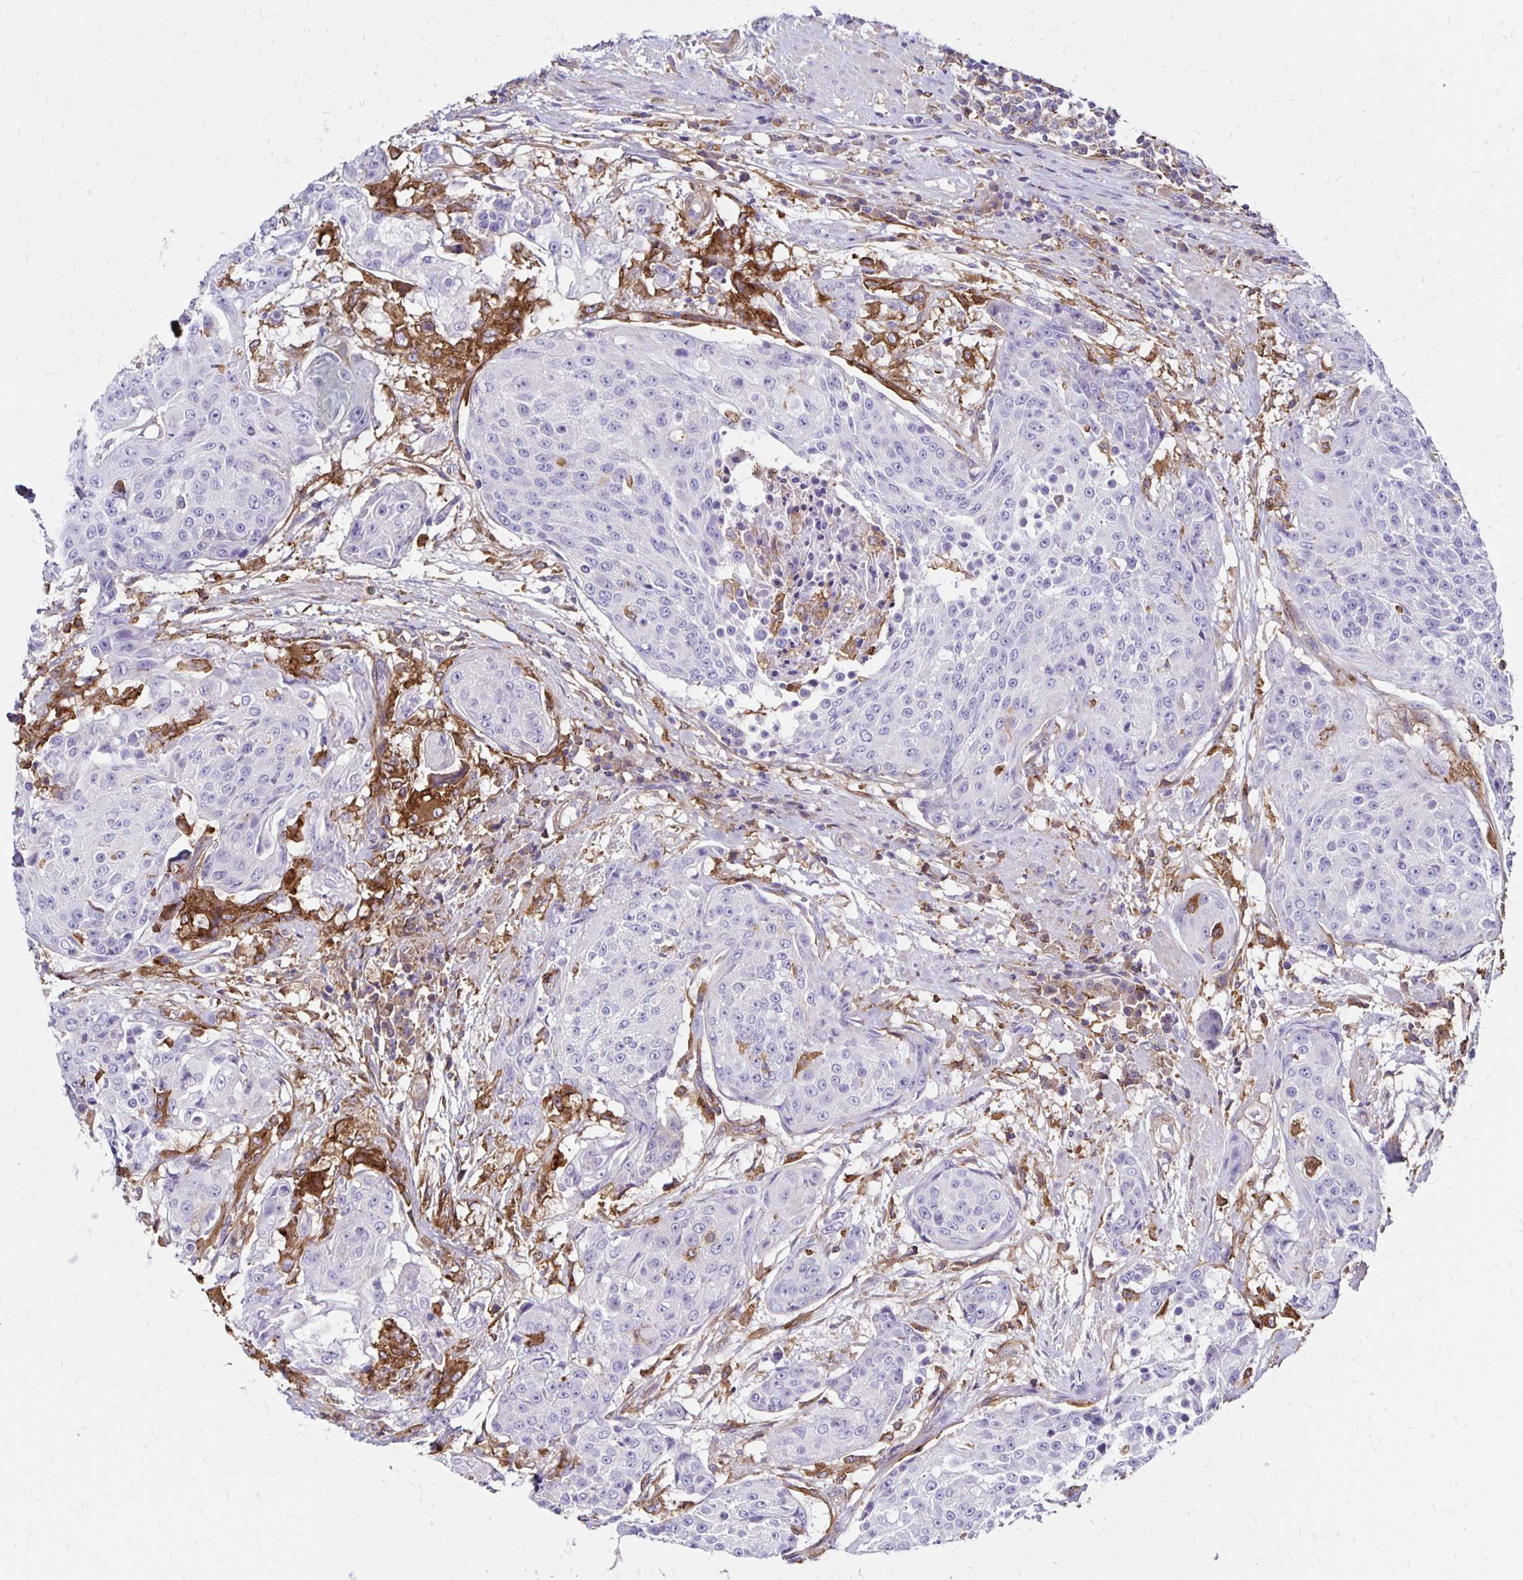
{"staining": {"intensity": "negative", "quantity": "none", "location": "none"}, "tissue": "urothelial cancer", "cell_type": "Tumor cells", "image_type": "cancer", "snomed": [{"axis": "morphology", "description": "Urothelial carcinoma, High grade"}, {"axis": "topography", "description": "Urinary bladder"}], "caption": "Tumor cells are negative for brown protein staining in urothelial cancer.", "gene": "TNS3", "patient": {"sex": "female", "age": 63}}